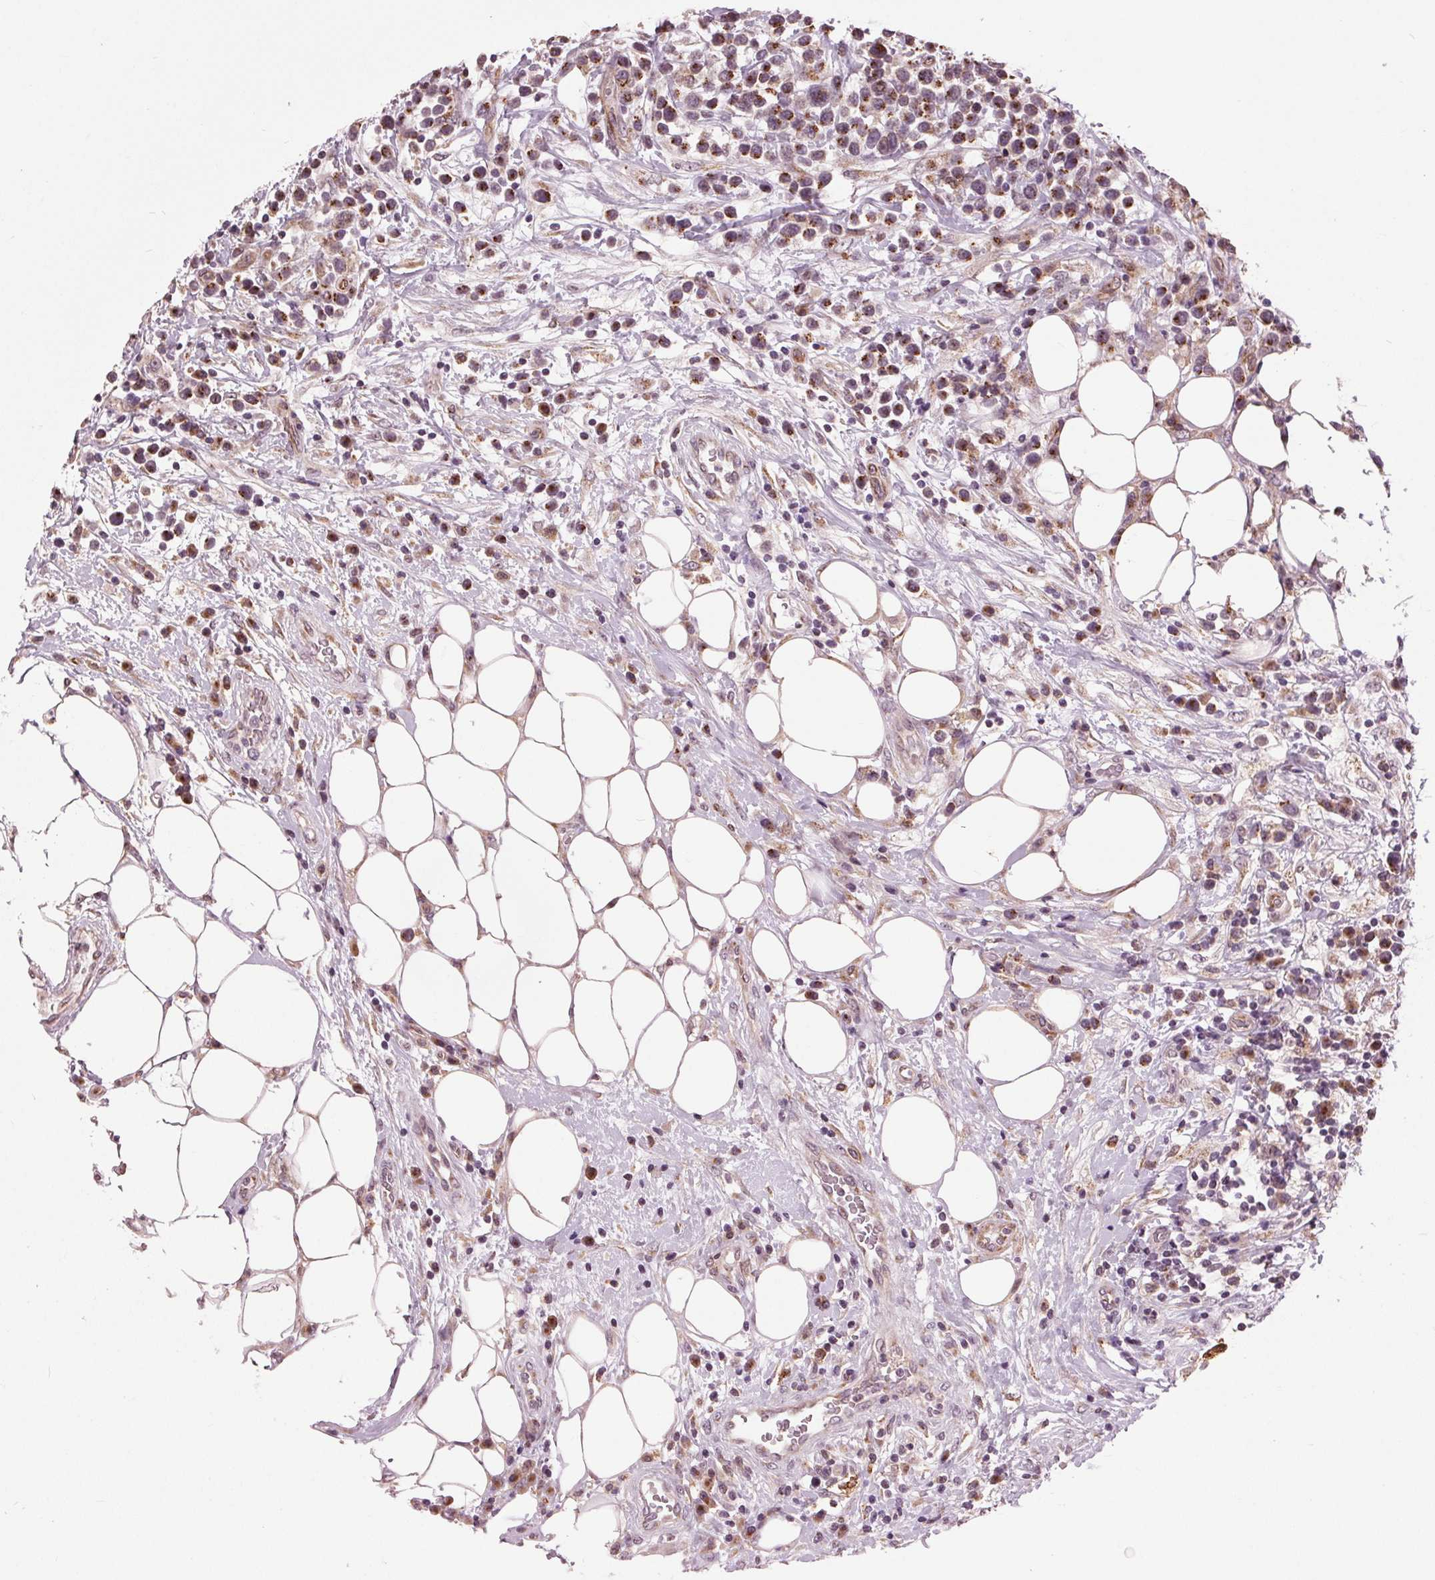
{"staining": {"intensity": "moderate", "quantity": "25%-75%", "location": "cytoplasmic/membranous"}, "tissue": "lymphoma", "cell_type": "Tumor cells", "image_type": "cancer", "snomed": [{"axis": "morphology", "description": "Malignant lymphoma, non-Hodgkin's type, High grade"}, {"axis": "topography", "description": "Soft tissue"}], "caption": "Immunohistochemistry (IHC) micrograph of neoplastic tissue: human malignant lymphoma, non-Hodgkin's type (high-grade) stained using IHC shows medium levels of moderate protein expression localized specifically in the cytoplasmic/membranous of tumor cells, appearing as a cytoplasmic/membranous brown color.", "gene": "BSDC1", "patient": {"sex": "female", "age": 56}}